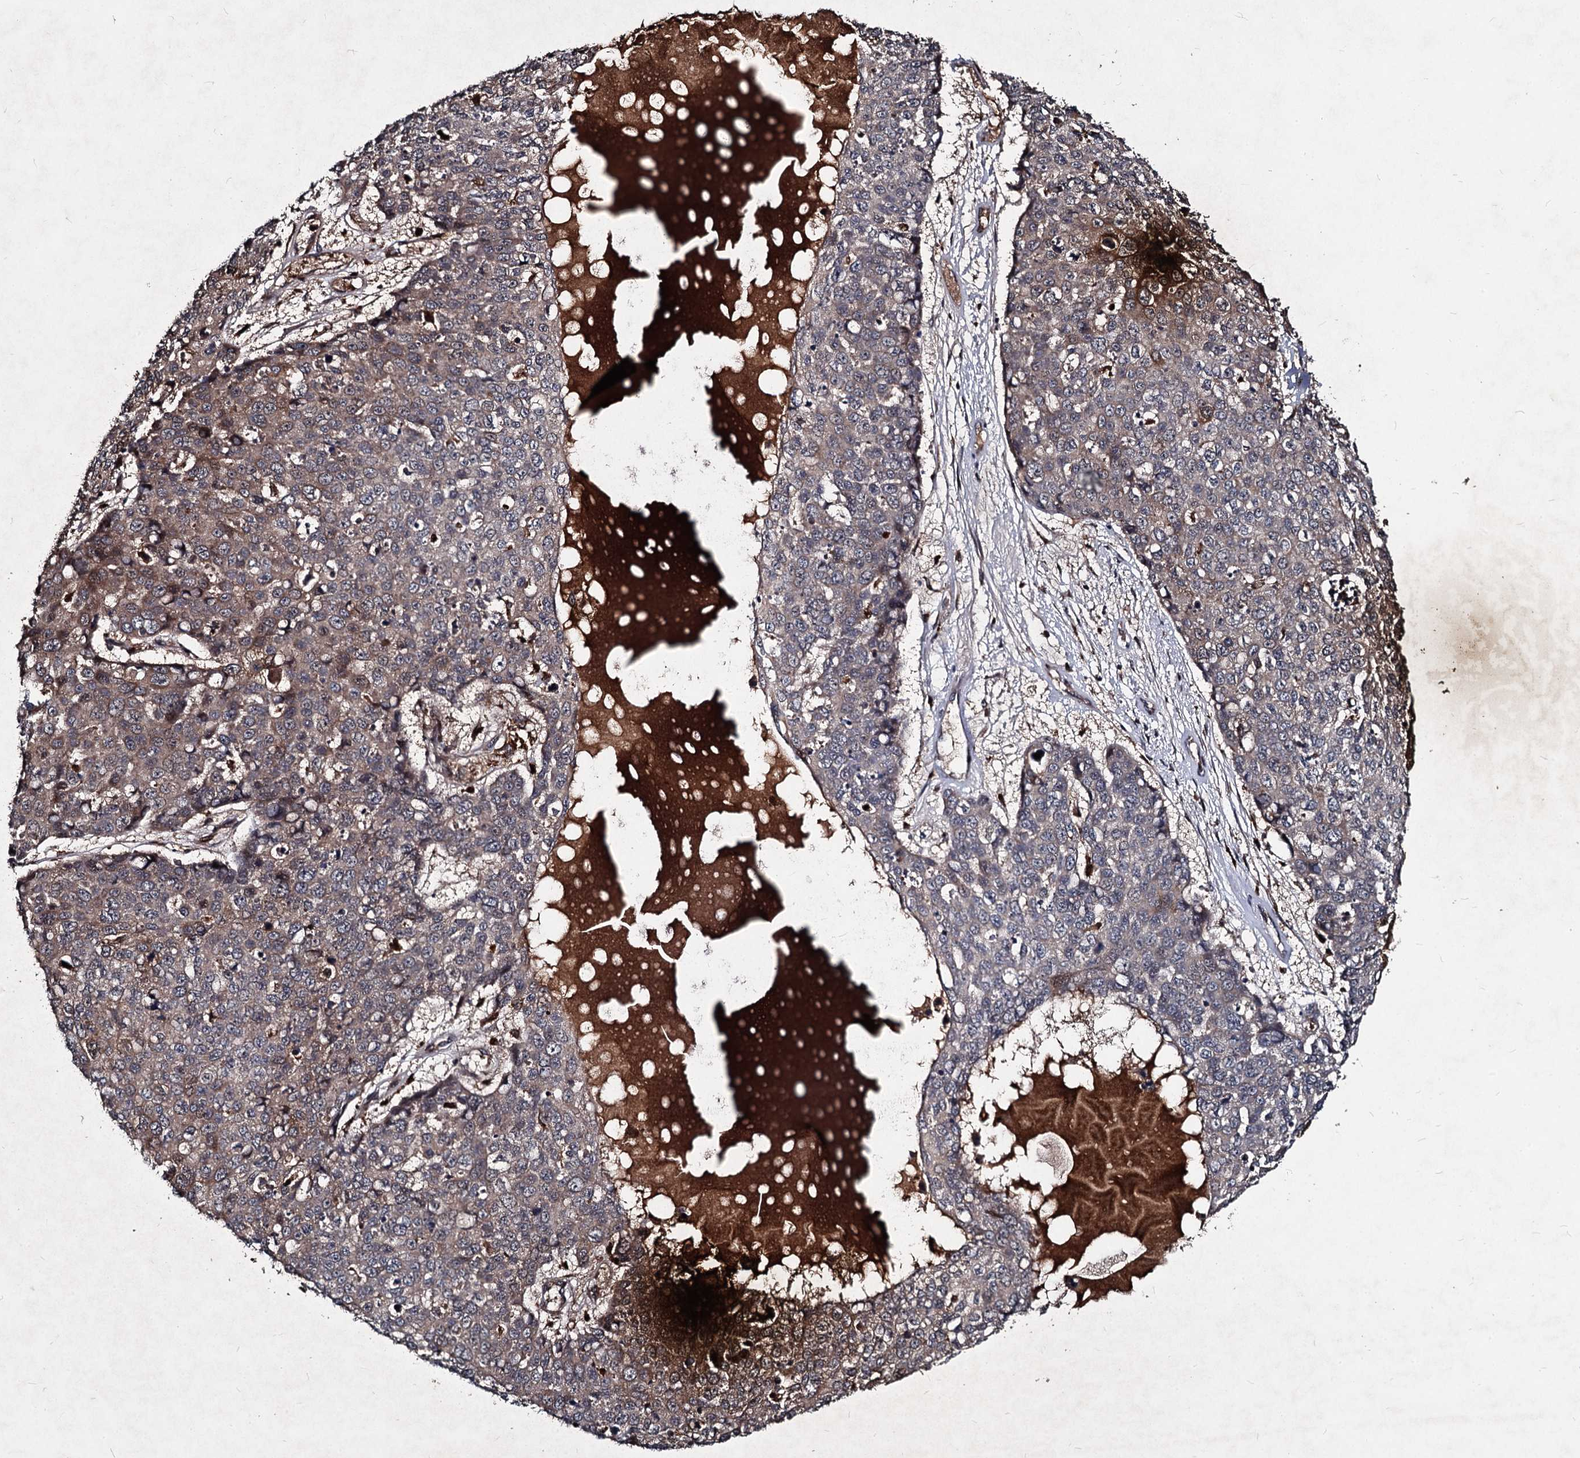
{"staining": {"intensity": "moderate", "quantity": "<25%", "location": "cytoplasmic/membranous"}, "tissue": "skin cancer", "cell_type": "Tumor cells", "image_type": "cancer", "snomed": [{"axis": "morphology", "description": "Squamous cell carcinoma, NOS"}, {"axis": "topography", "description": "Skin"}], "caption": "Protein expression analysis of human skin squamous cell carcinoma reveals moderate cytoplasmic/membranous staining in approximately <25% of tumor cells. The protein is stained brown, and the nuclei are stained in blue (DAB IHC with brightfield microscopy, high magnification).", "gene": "BCL2L2", "patient": {"sex": "female", "age": 44}}